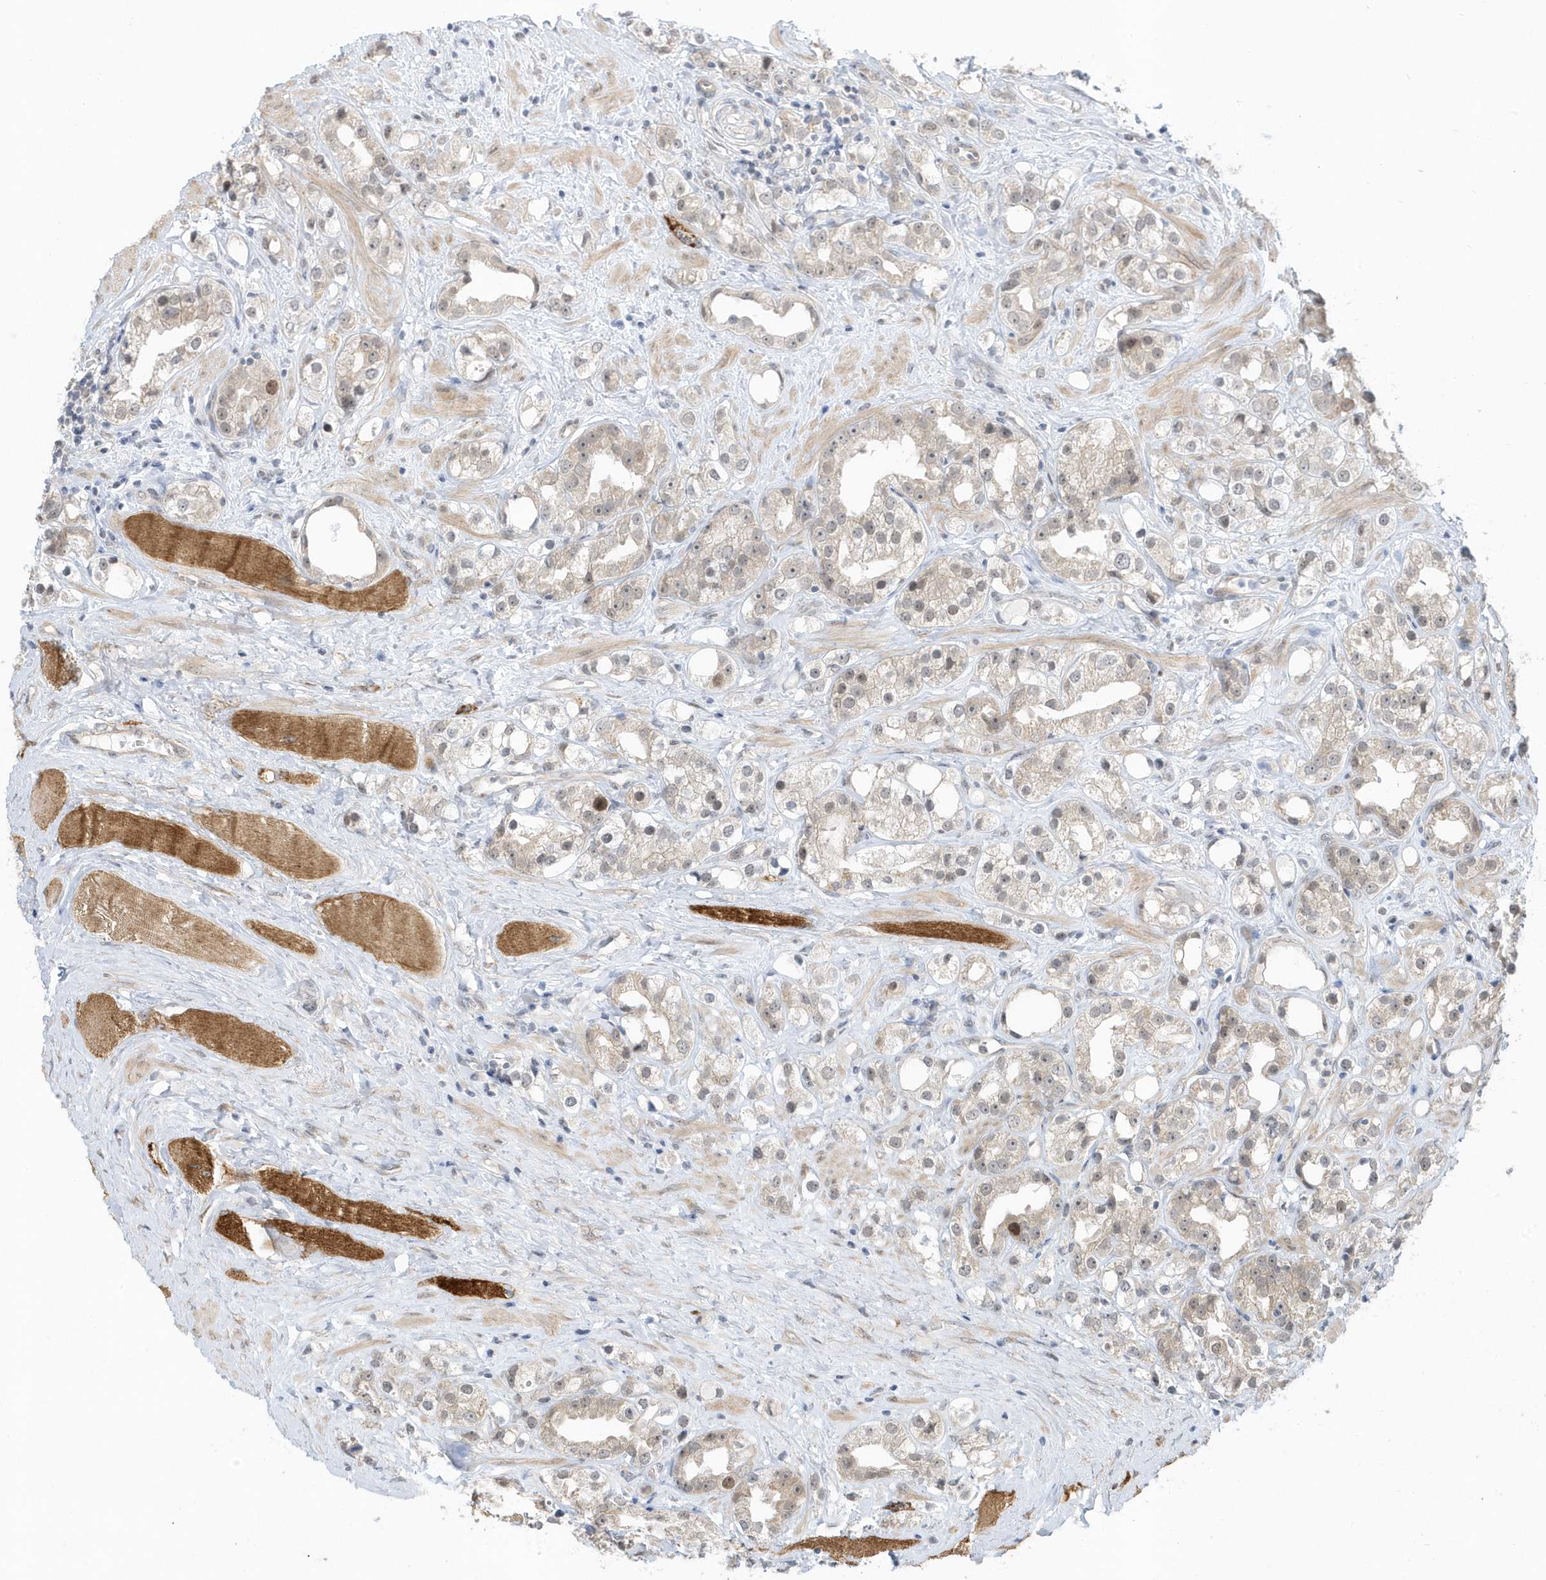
{"staining": {"intensity": "weak", "quantity": "<25%", "location": "cytoplasmic/membranous"}, "tissue": "prostate cancer", "cell_type": "Tumor cells", "image_type": "cancer", "snomed": [{"axis": "morphology", "description": "Adenocarcinoma, NOS"}, {"axis": "topography", "description": "Prostate"}], "caption": "Immunohistochemistry (IHC) histopathology image of neoplastic tissue: human prostate adenocarcinoma stained with DAB demonstrates no significant protein expression in tumor cells. The staining is performed using DAB (3,3'-diaminobenzidine) brown chromogen with nuclei counter-stained in using hematoxylin.", "gene": "USP53", "patient": {"sex": "male", "age": 79}}